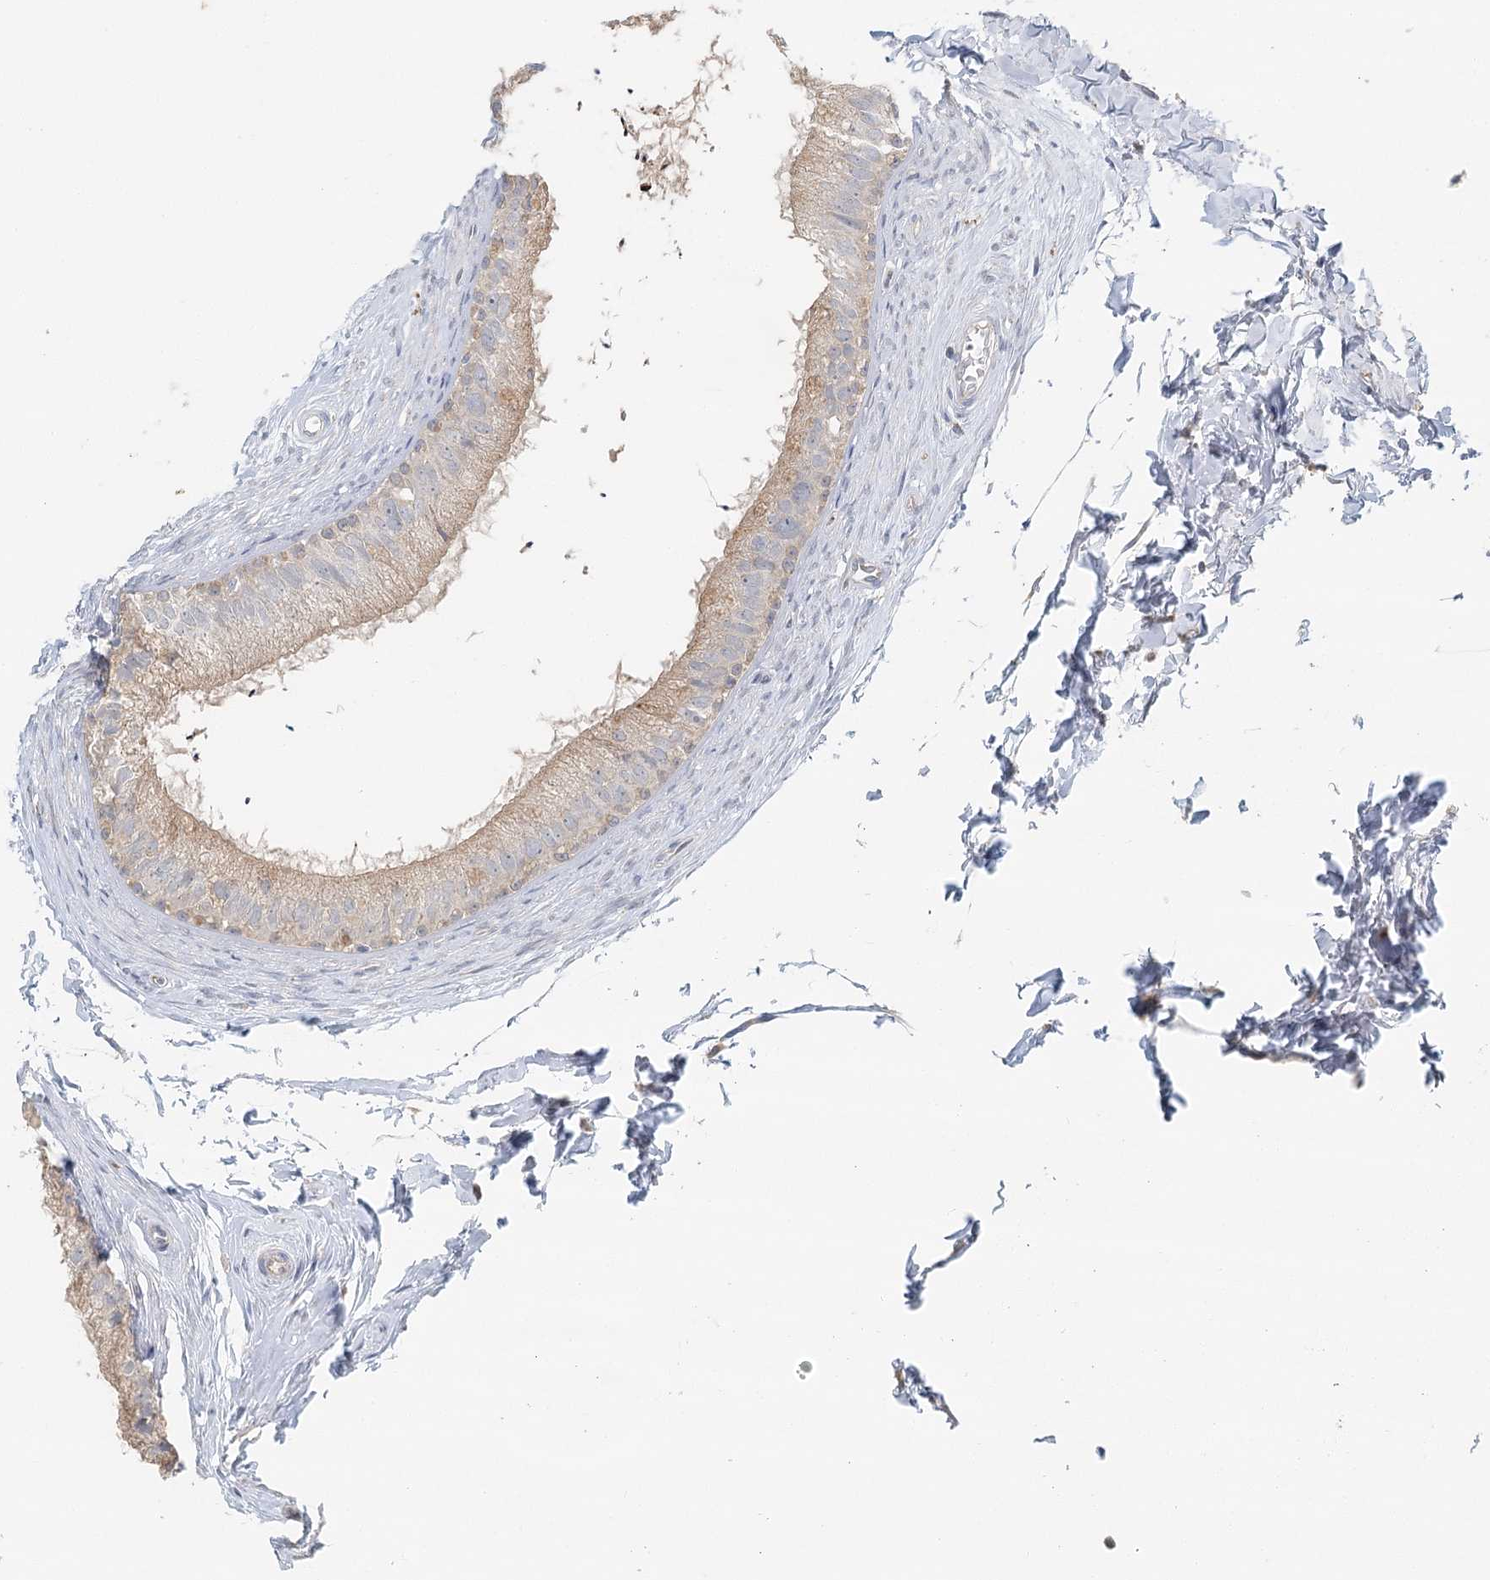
{"staining": {"intensity": "moderate", "quantity": "<25%", "location": "cytoplasmic/membranous"}, "tissue": "epididymis", "cell_type": "Glandular cells", "image_type": "normal", "snomed": [{"axis": "morphology", "description": "Normal tissue, NOS"}, {"axis": "topography", "description": "Epididymis"}], "caption": "There is low levels of moderate cytoplasmic/membranous expression in glandular cells of unremarkable epididymis, as demonstrated by immunohistochemical staining (brown color).", "gene": "VSIG1", "patient": {"sex": "male", "age": 56}}